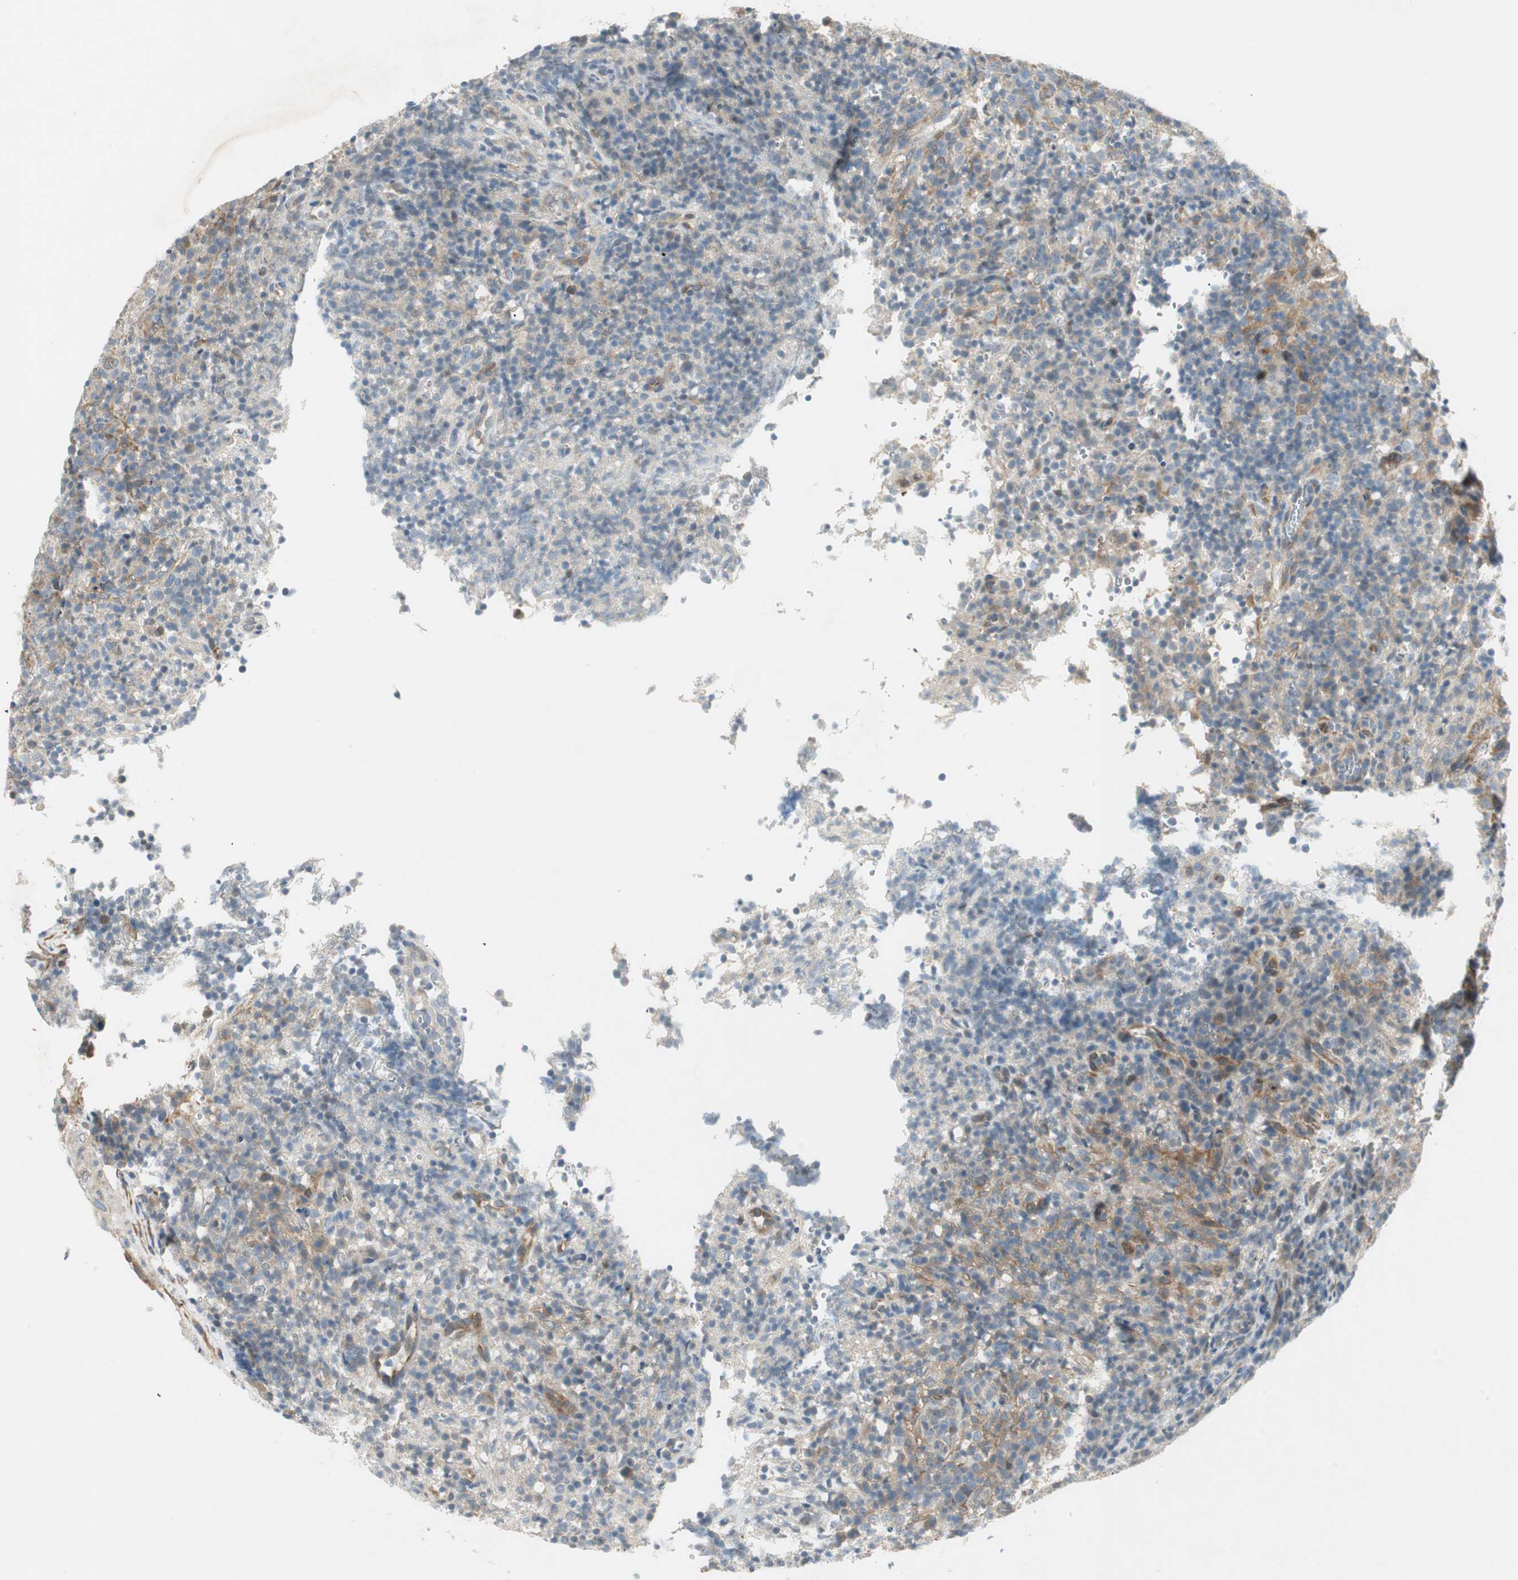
{"staining": {"intensity": "weak", "quantity": "25%-75%", "location": "cytoplasmic/membranous"}, "tissue": "lymphoma", "cell_type": "Tumor cells", "image_type": "cancer", "snomed": [{"axis": "morphology", "description": "Malignant lymphoma, non-Hodgkin's type, High grade"}, {"axis": "topography", "description": "Lymph node"}], "caption": "Immunohistochemistry (IHC) micrograph of neoplastic tissue: malignant lymphoma, non-Hodgkin's type (high-grade) stained using IHC displays low levels of weak protein expression localized specifically in the cytoplasmic/membranous of tumor cells, appearing as a cytoplasmic/membranous brown color.", "gene": "STON1-GTF2A1L", "patient": {"sex": "female", "age": 76}}